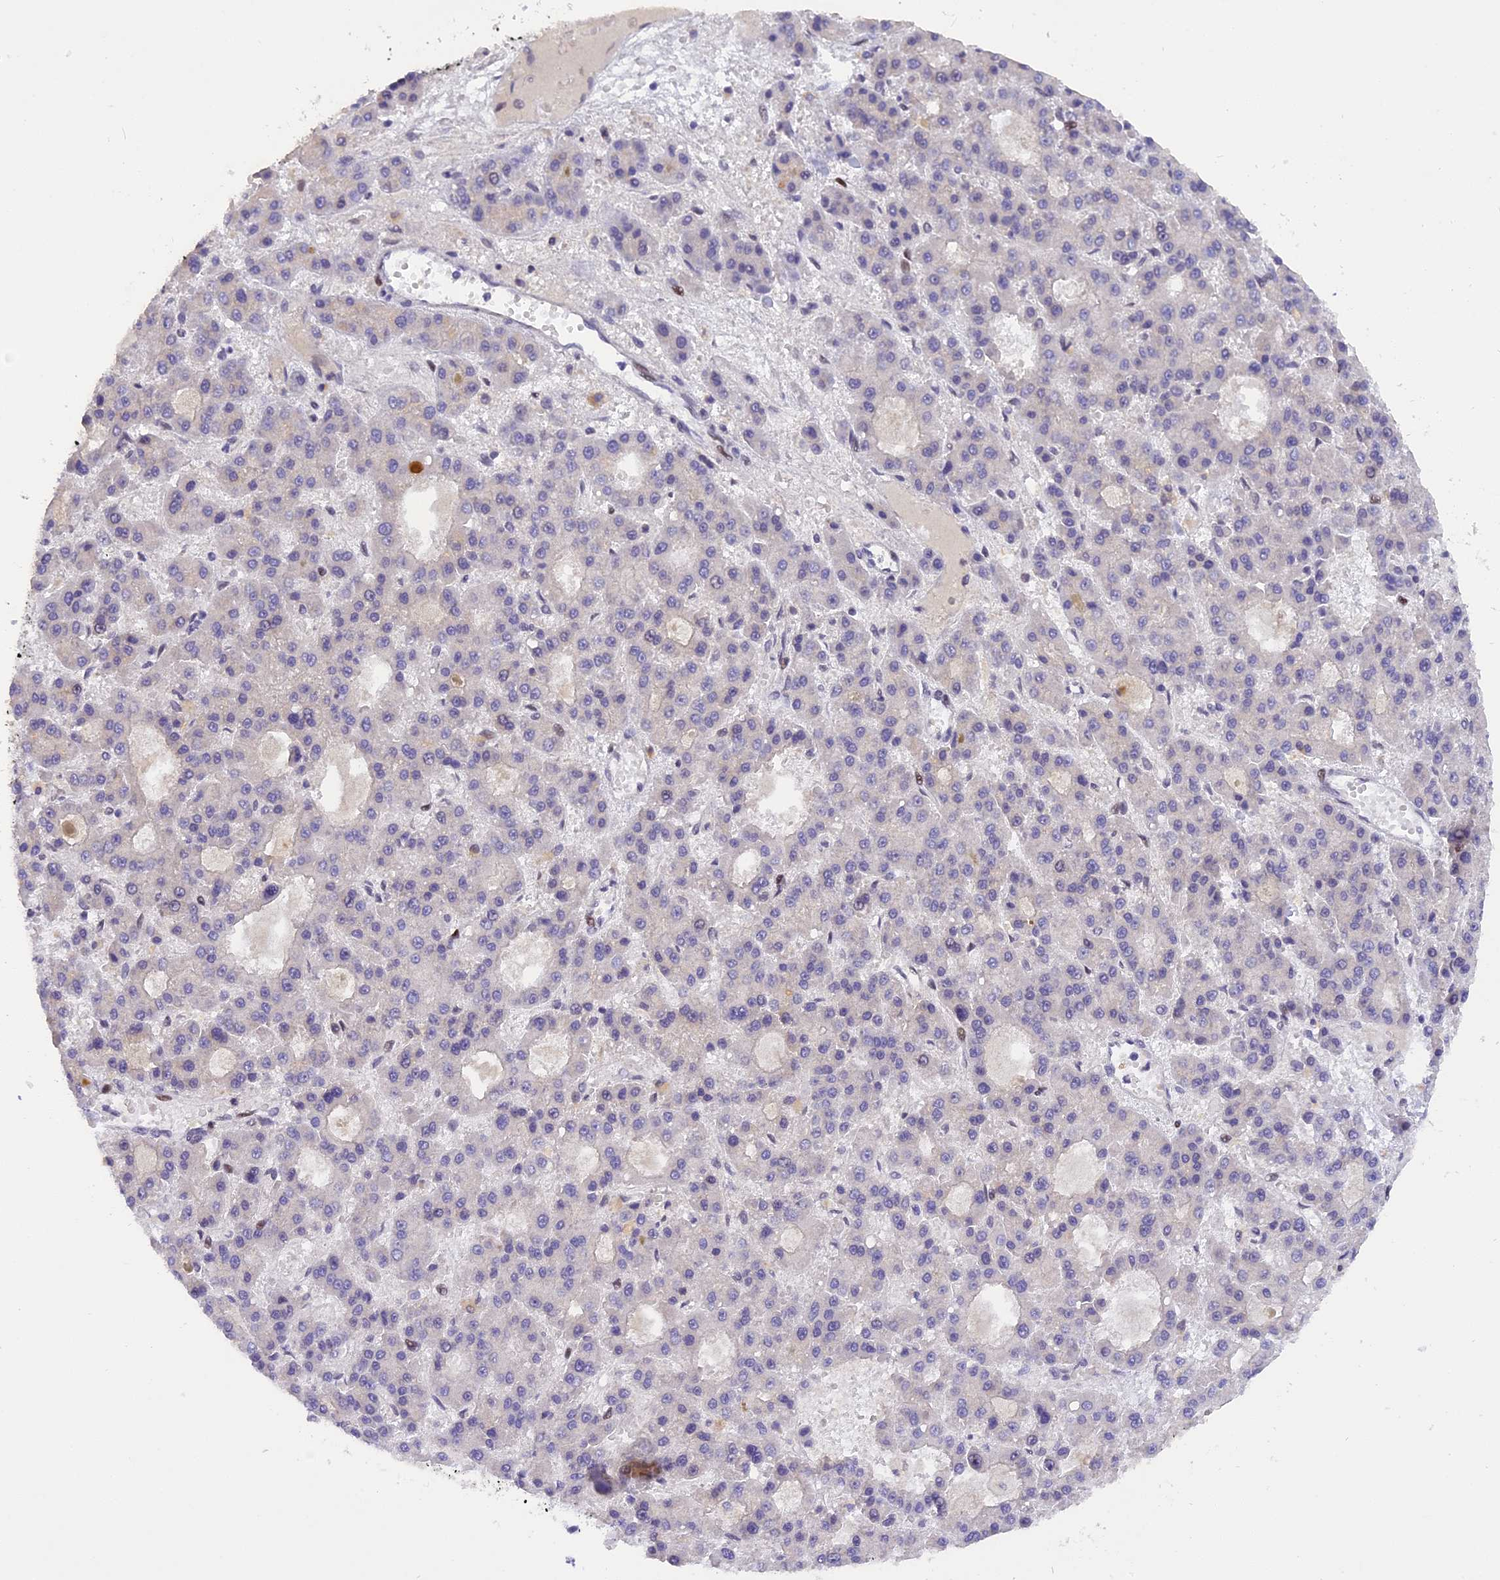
{"staining": {"intensity": "negative", "quantity": "none", "location": "none"}, "tissue": "liver cancer", "cell_type": "Tumor cells", "image_type": "cancer", "snomed": [{"axis": "morphology", "description": "Carcinoma, Hepatocellular, NOS"}, {"axis": "topography", "description": "Liver"}], "caption": "Immunohistochemistry (IHC) photomicrograph of human liver cancer (hepatocellular carcinoma) stained for a protein (brown), which displays no expression in tumor cells.", "gene": "RABGGTA", "patient": {"sex": "male", "age": 70}}